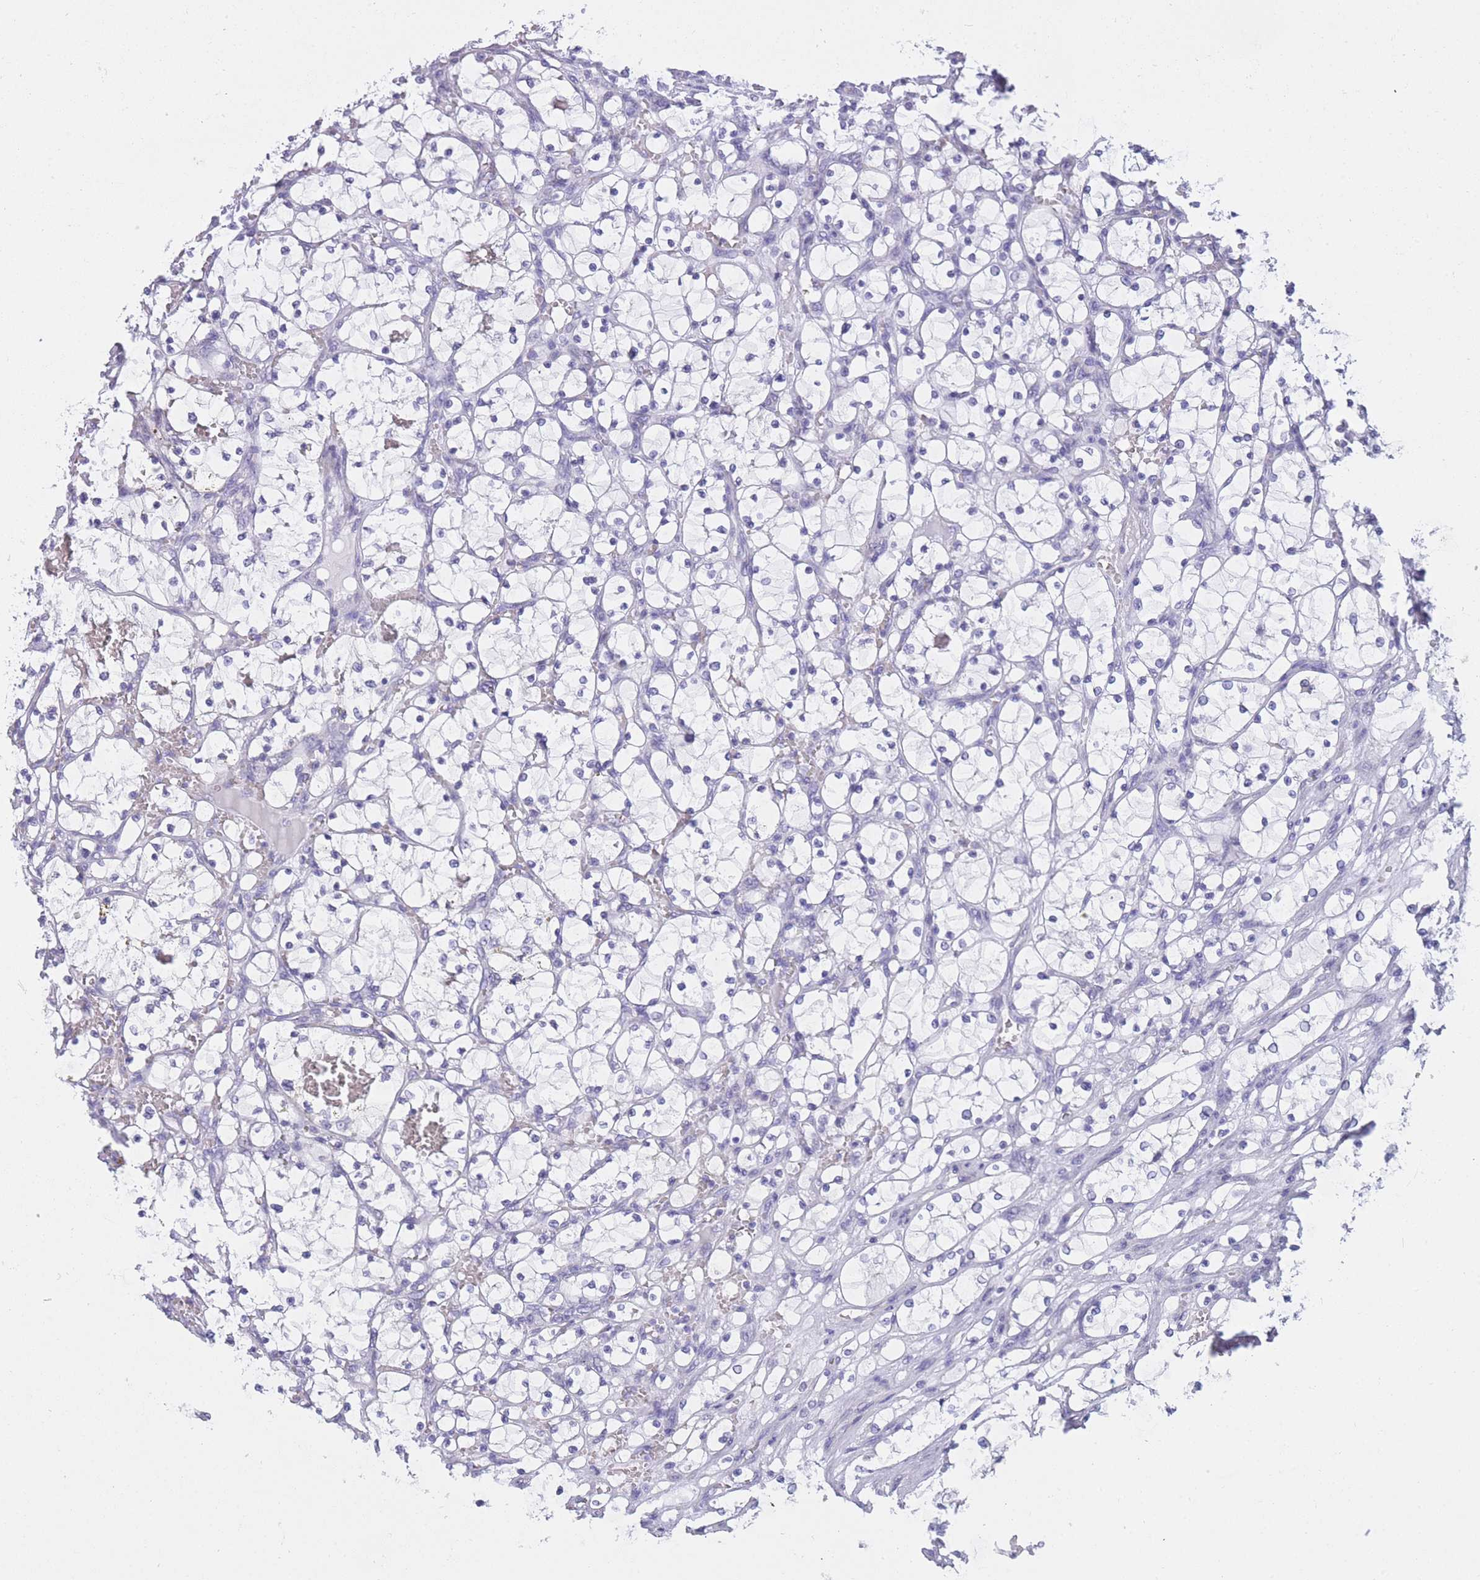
{"staining": {"intensity": "negative", "quantity": "none", "location": "none"}, "tissue": "renal cancer", "cell_type": "Tumor cells", "image_type": "cancer", "snomed": [{"axis": "morphology", "description": "Adenocarcinoma, NOS"}, {"axis": "topography", "description": "Kidney"}], "caption": "Tumor cells show no significant staining in renal cancer (adenocarcinoma).", "gene": "FRAT2", "patient": {"sex": "female", "age": 69}}